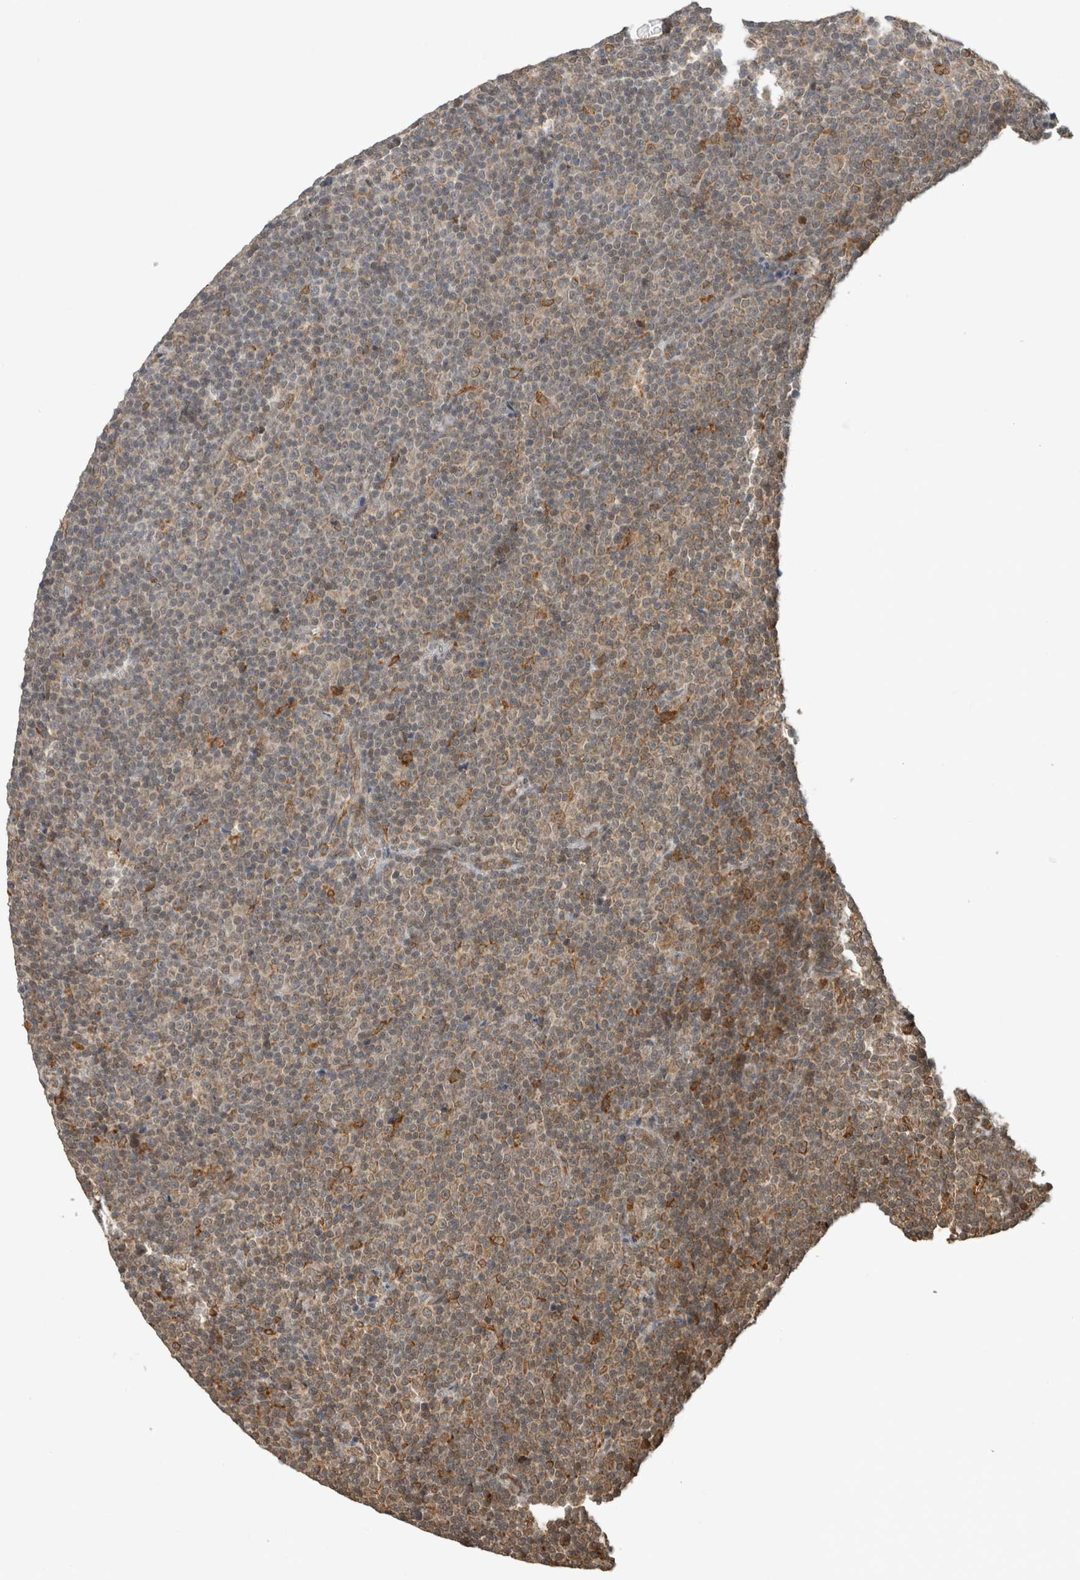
{"staining": {"intensity": "moderate", "quantity": "<25%", "location": "cytoplasmic/membranous"}, "tissue": "lymphoma", "cell_type": "Tumor cells", "image_type": "cancer", "snomed": [{"axis": "morphology", "description": "Malignant lymphoma, non-Hodgkin's type, Low grade"}, {"axis": "topography", "description": "Lymph node"}], "caption": "Immunohistochemical staining of low-grade malignant lymphoma, non-Hodgkin's type exhibits low levels of moderate cytoplasmic/membranous protein positivity in approximately <25% of tumor cells.", "gene": "MS4A7", "patient": {"sex": "female", "age": 67}}